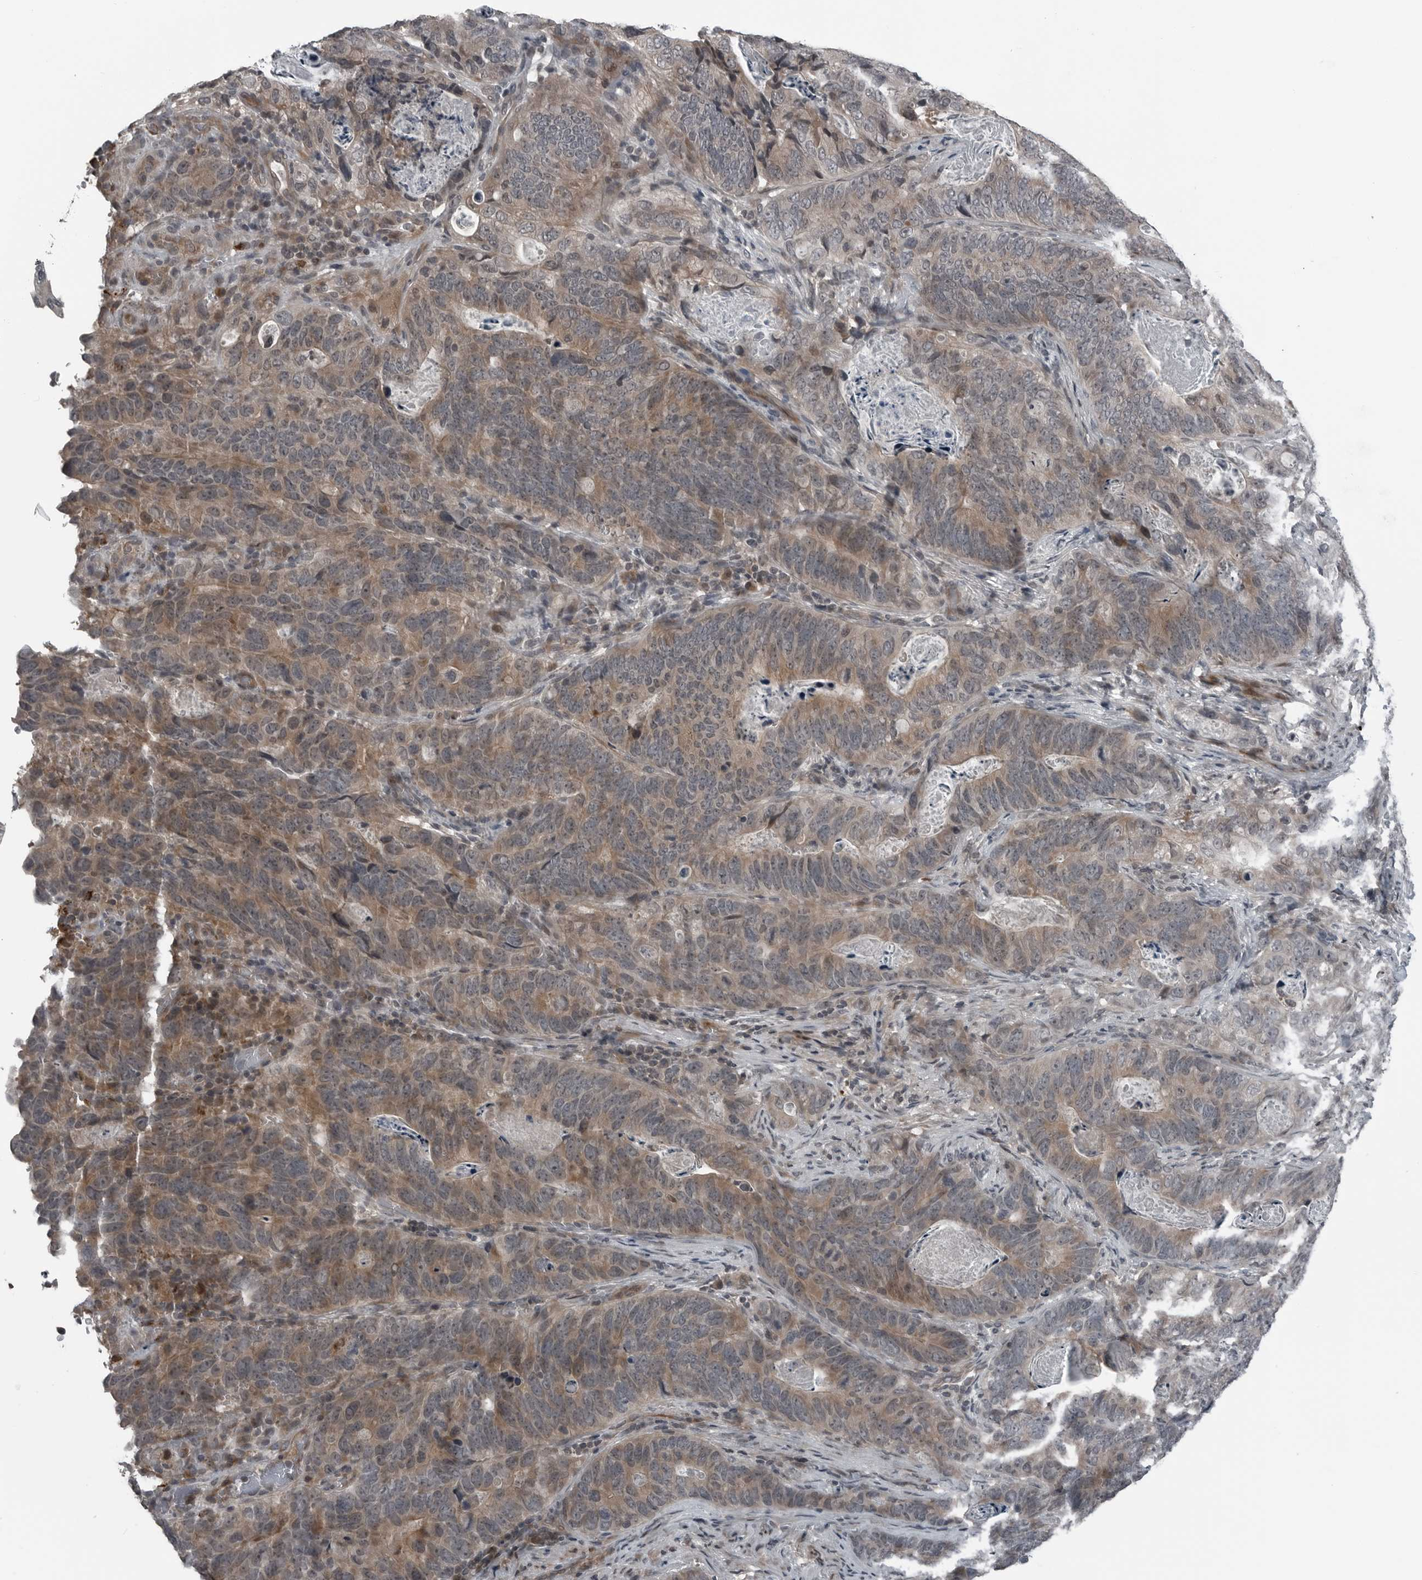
{"staining": {"intensity": "moderate", "quantity": ">75%", "location": "cytoplasmic/membranous"}, "tissue": "stomach cancer", "cell_type": "Tumor cells", "image_type": "cancer", "snomed": [{"axis": "morphology", "description": "Normal tissue, NOS"}, {"axis": "morphology", "description": "Adenocarcinoma, NOS"}, {"axis": "topography", "description": "Stomach"}], "caption": "The histopathology image reveals a brown stain indicating the presence of a protein in the cytoplasmic/membranous of tumor cells in stomach cancer (adenocarcinoma).", "gene": "GAK", "patient": {"sex": "female", "age": 89}}